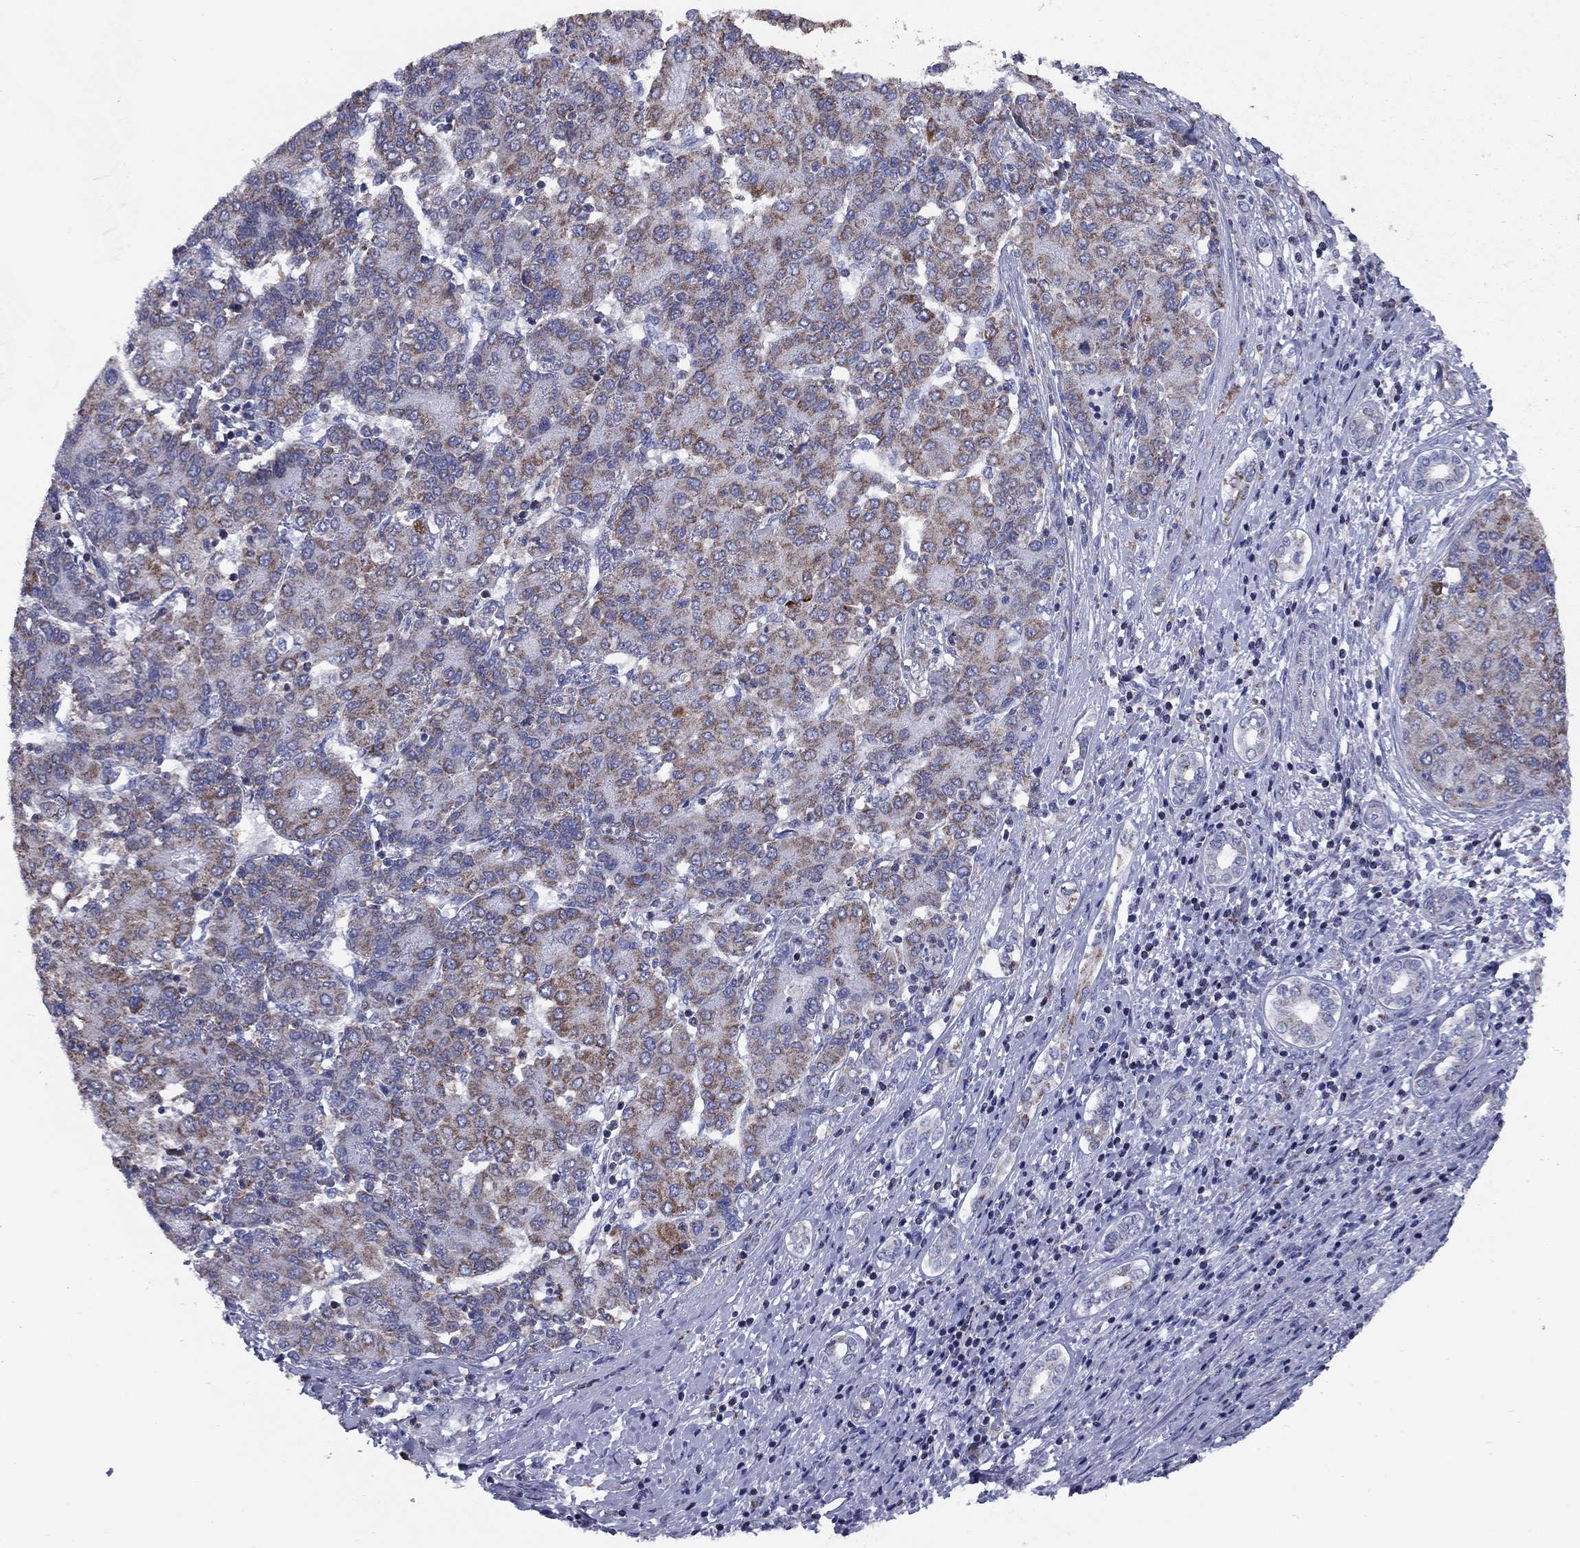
{"staining": {"intensity": "moderate", "quantity": "25%-75%", "location": "cytoplasmic/membranous"}, "tissue": "liver cancer", "cell_type": "Tumor cells", "image_type": "cancer", "snomed": [{"axis": "morphology", "description": "Carcinoma, Hepatocellular, NOS"}, {"axis": "topography", "description": "Liver"}], "caption": "Immunohistochemical staining of human liver hepatocellular carcinoma demonstrates medium levels of moderate cytoplasmic/membranous expression in approximately 25%-75% of tumor cells.", "gene": "NDUFA4L2", "patient": {"sex": "male", "age": 65}}